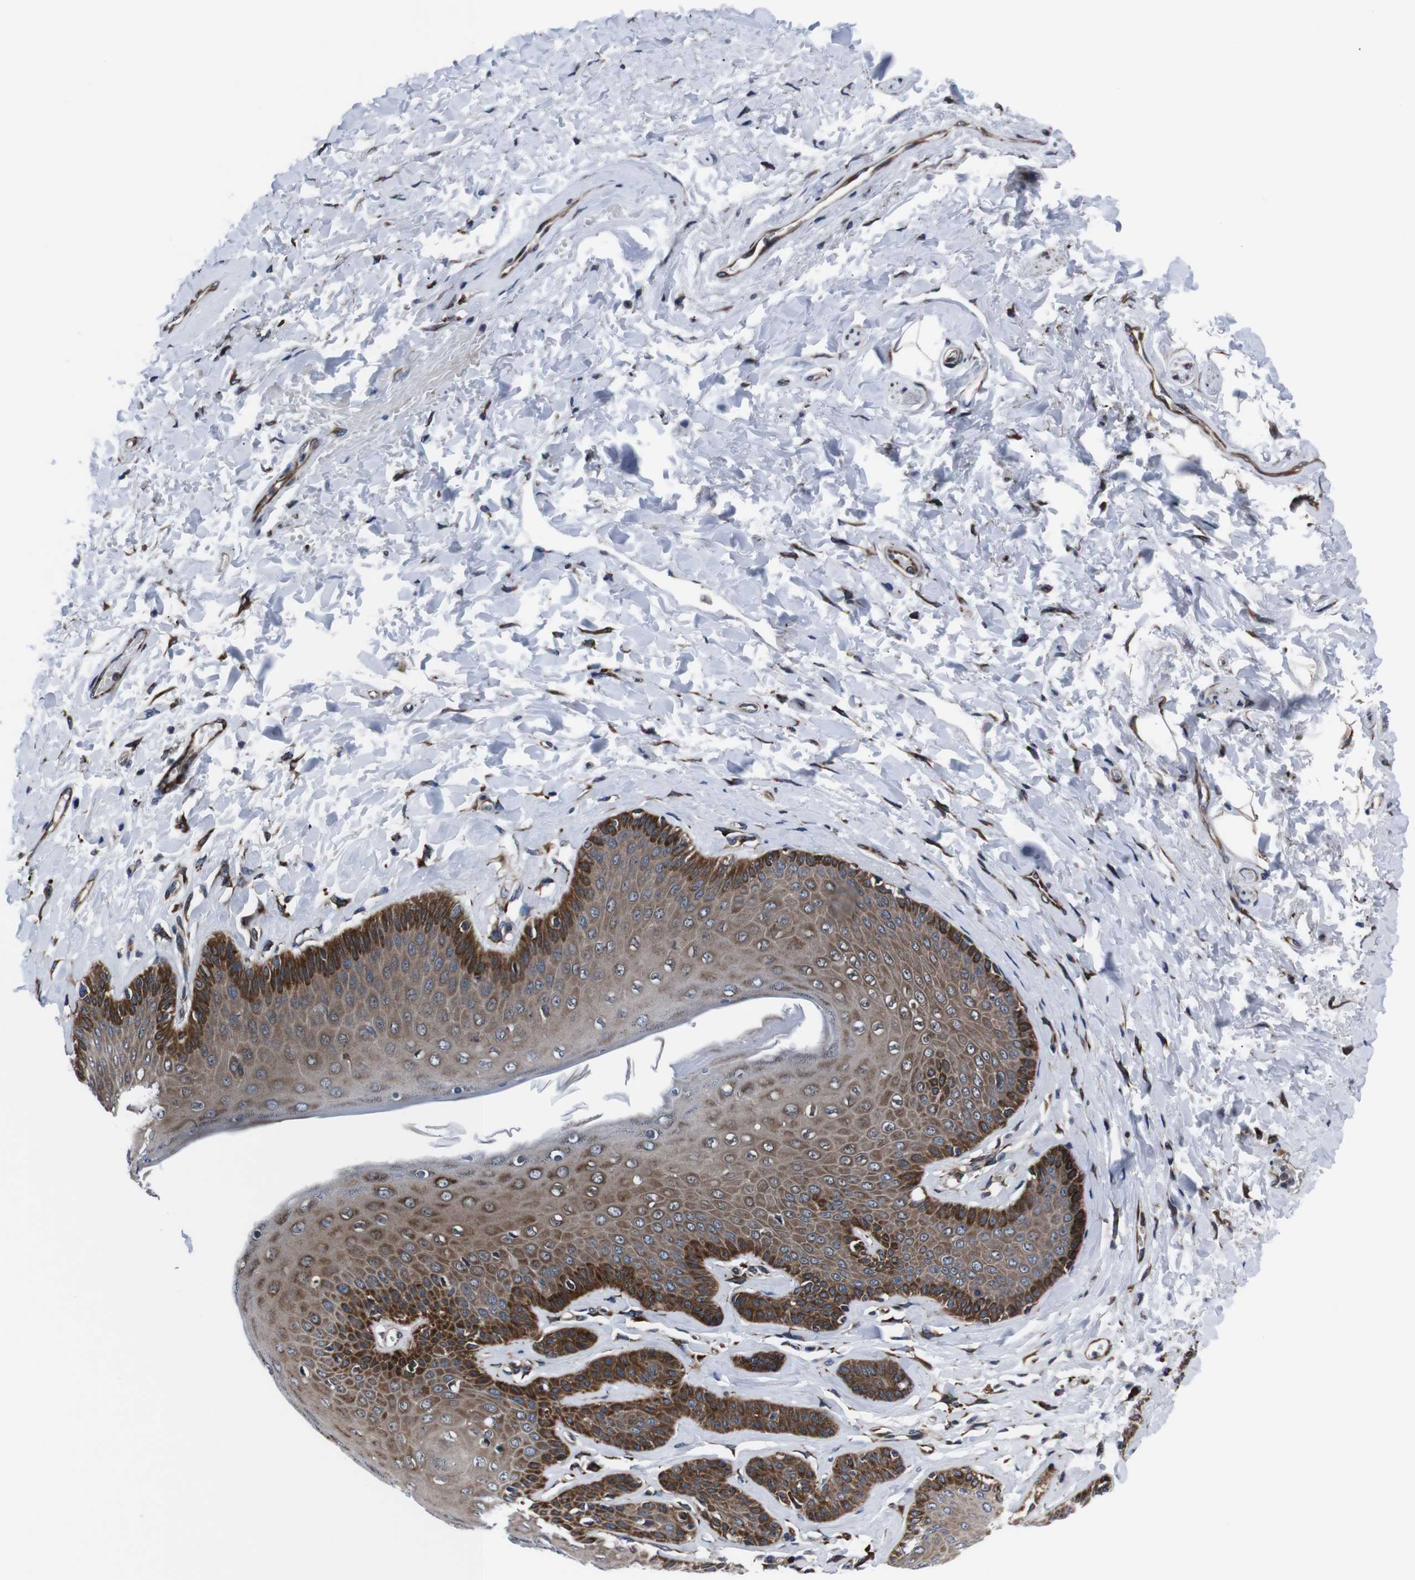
{"staining": {"intensity": "strong", "quantity": ">75%", "location": "cytoplasmic/membranous"}, "tissue": "skin", "cell_type": "Epidermal cells", "image_type": "normal", "snomed": [{"axis": "morphology", "description": "Normal tissue, NOS"}, {"axis": "topography", "description": "Anal"}], "caption": "This micrograph demonstrates immunohistochemistry (IHC) staining of benign skin, with high strong cytoplasmic/membranous expression in about >75% of epidermal cells.", "gene": "EIF4A2", "patient": {"sex": "male", "age": 69}}